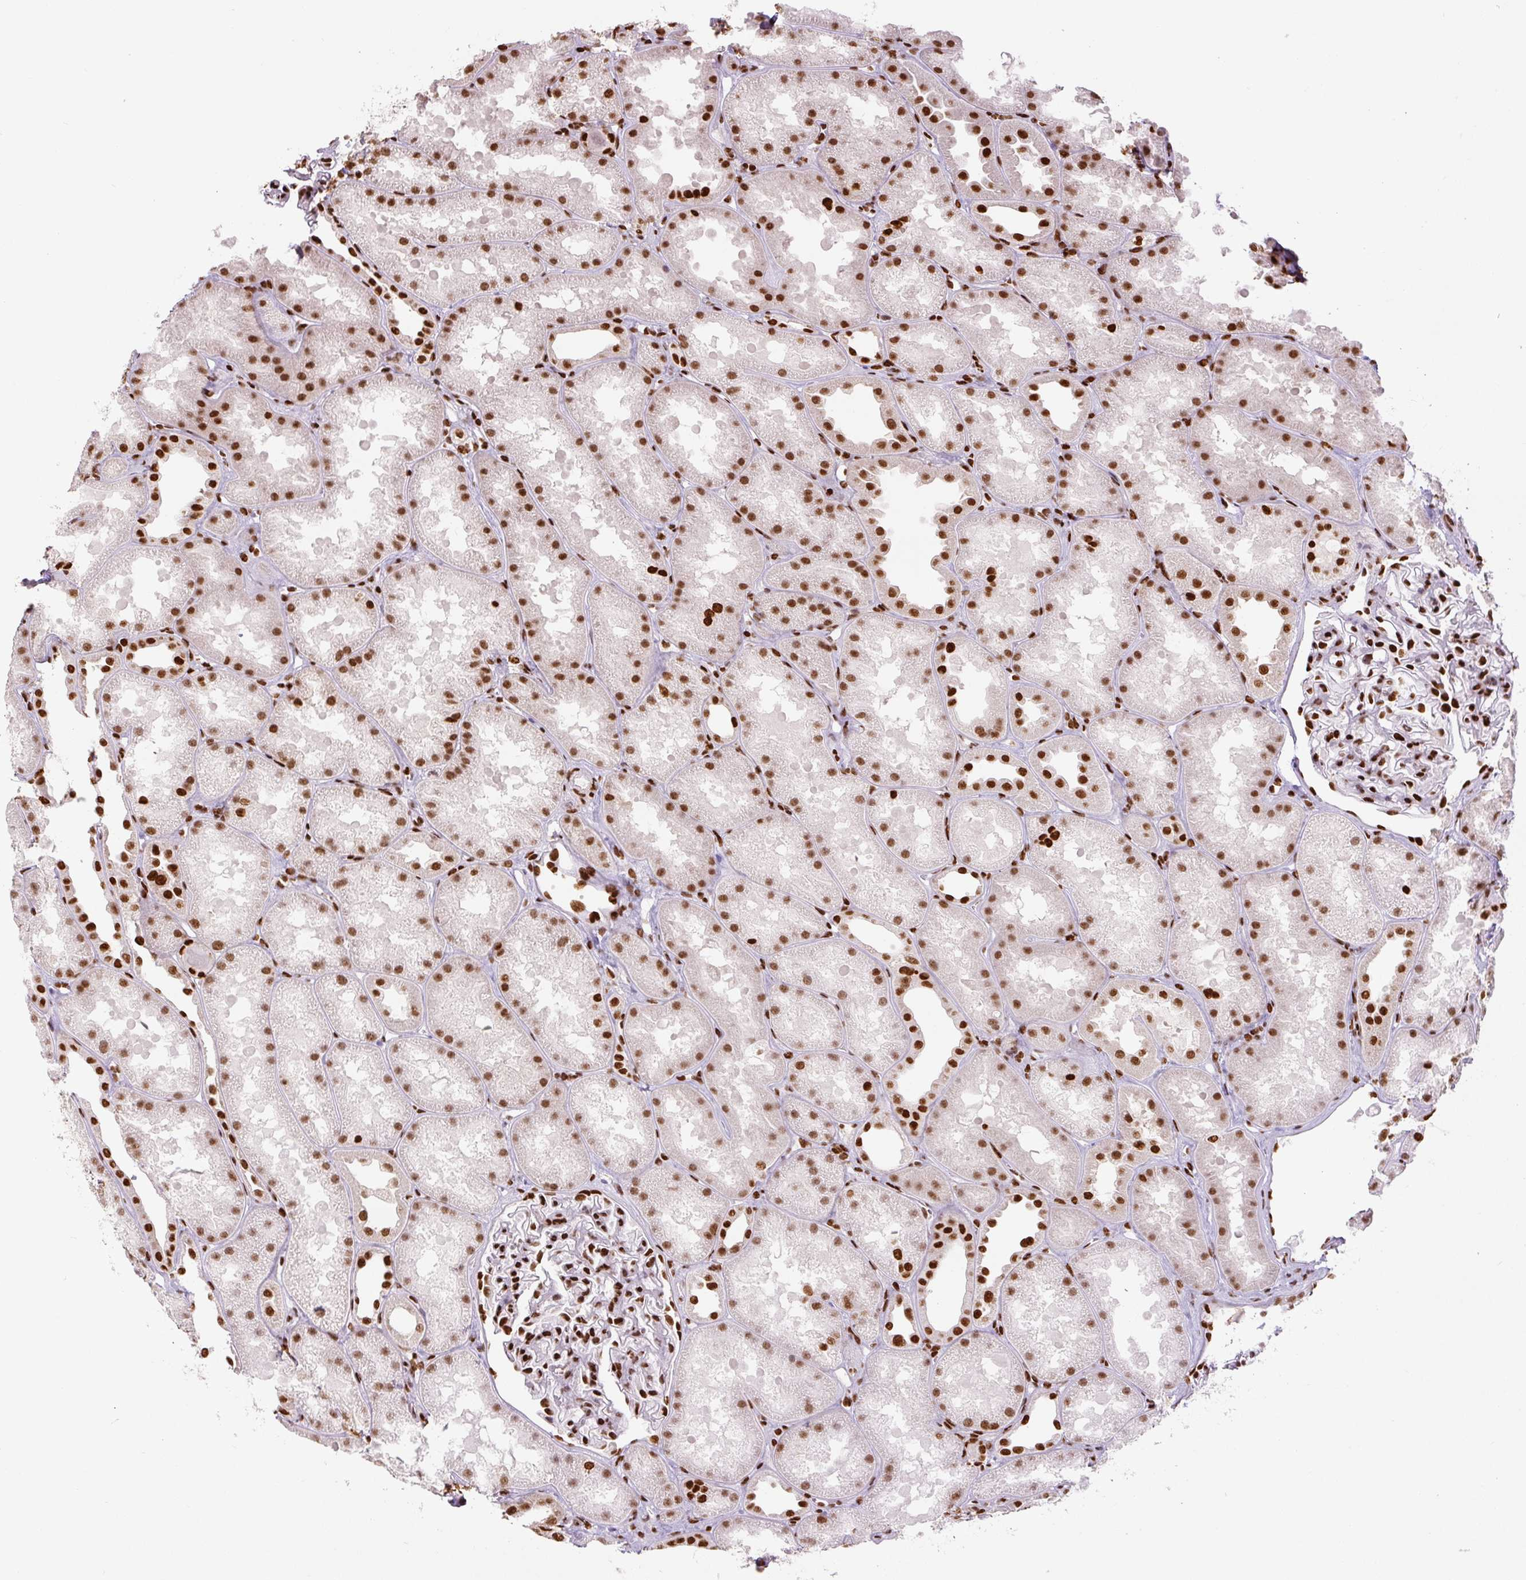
{"staining": {"intensity": "strong", "quantity": ">75%", "location": "nuclear"}, "tissue": "kidney", "cell_type": "Cells in glomeruli", "image_type": "normal", "snomed": [{"axis": "morphology", "description": "Normal tissue, NOS"}, {"axis": "topography", "description": "Kidney"}], "caption": "This histopathology image shows immunohistochemistry (IHC) staining of normal human kidney, with high strong nuclear positivity in approximately >75% of cells in glomeruli.", "gene": "FUS", "patient": {"sex": "male", "age": 61}}